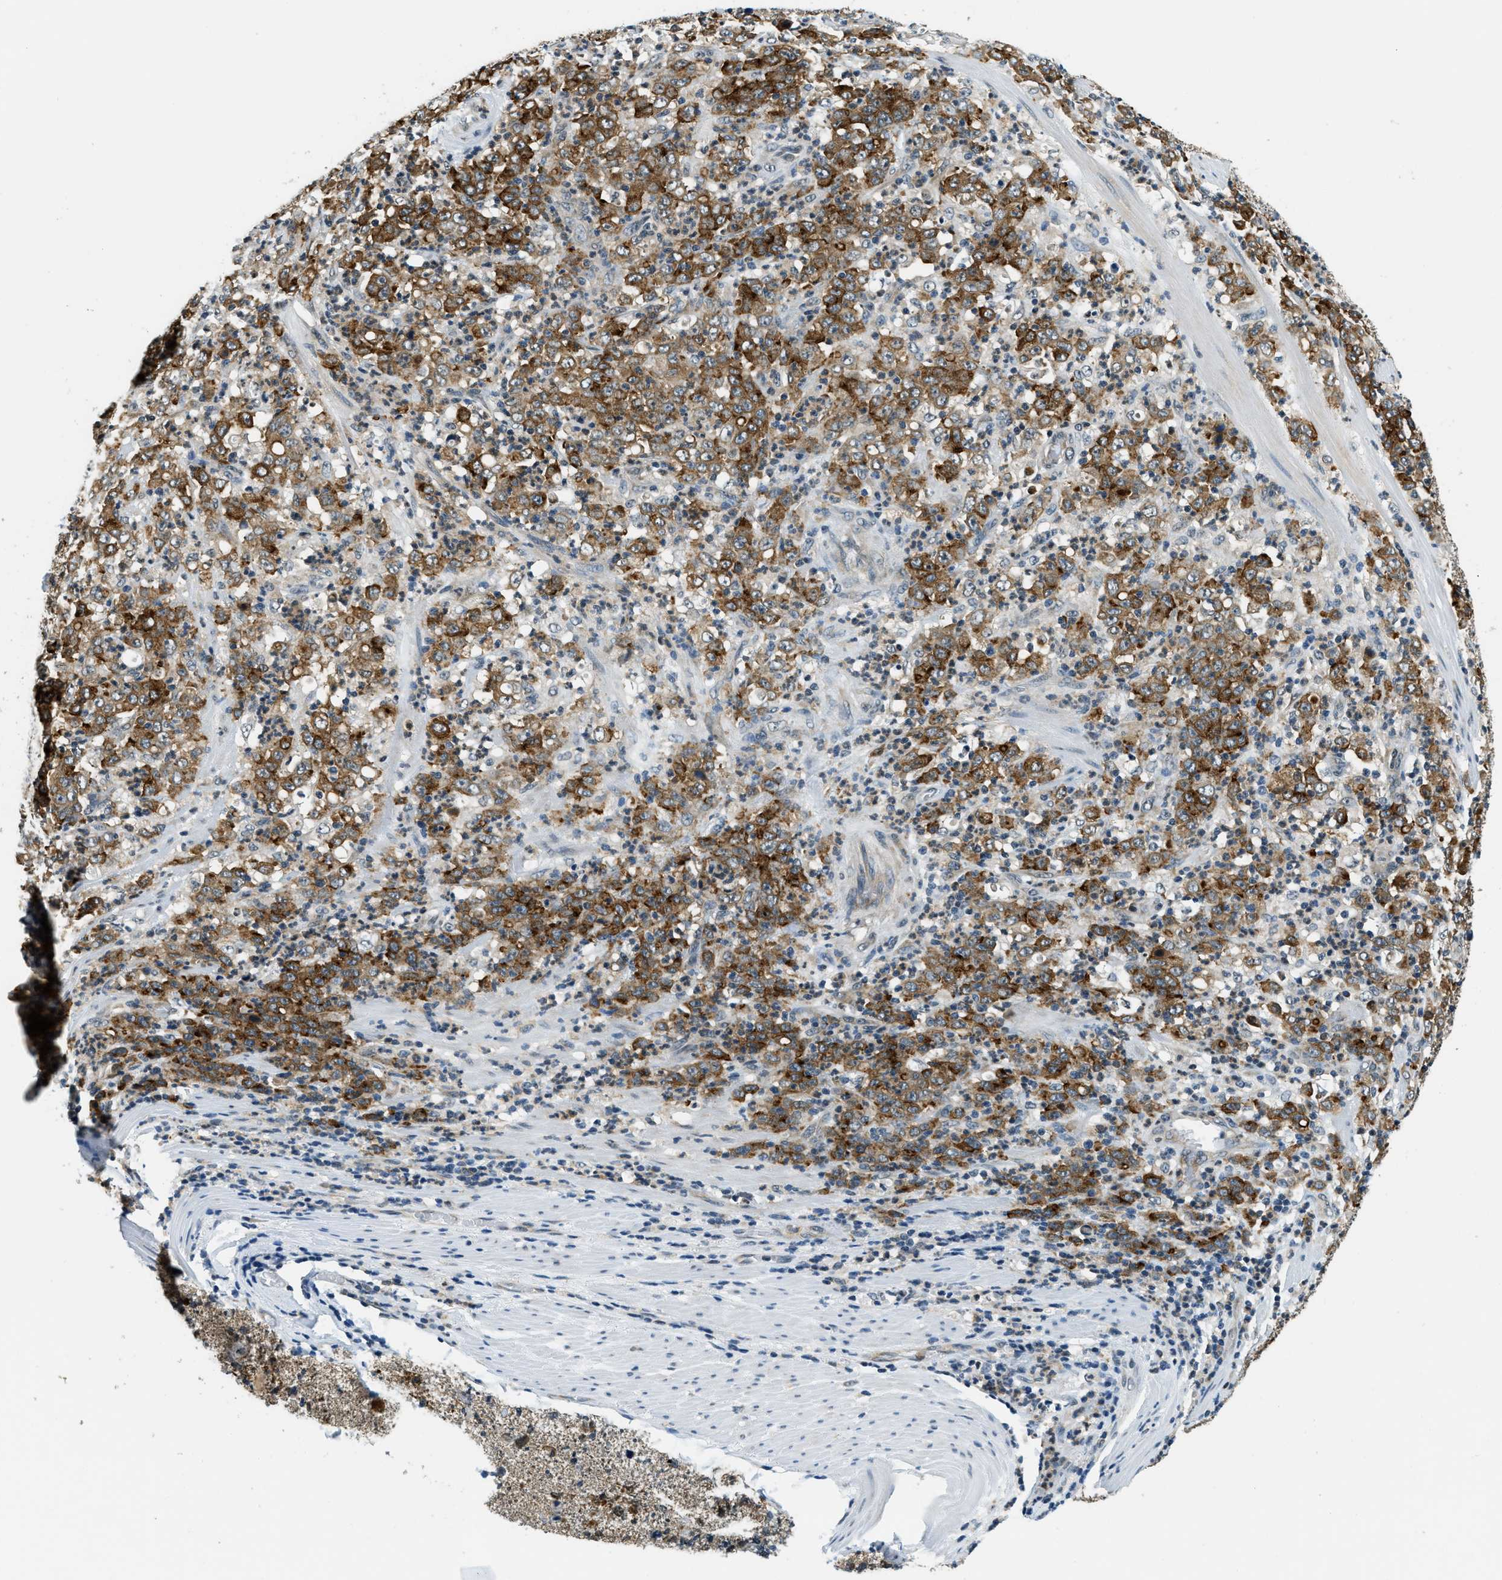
{"staining": {"intensity": "strong", "quantity": ">75%", "location": "cytoplasmic/membranous"}, "tissue": "stomach cancer", "cell_type": "Tumor cells", "image_type": "cancer", "snomed": [{"axis": "morphology", "description": "Adenocarcinoma, NOS"}, {"axis": "topography", "description": "Stomach, lower"}], "caption": "Immunohistochemistry staining of stomach cancer (adenocarcinoma), which reveals high levels of strong cytoplasmic/membranous positivity in approximately >75% of tumor cells indicating strong cytoplasmic/membranous protein positivity. The staining was performed using DAB (brown) for protein detection and nuclei were counterstained in hematoxylin (blue).", "gene": "RAB11FIP1", "patient": {"sex": "female", "age": 71}}